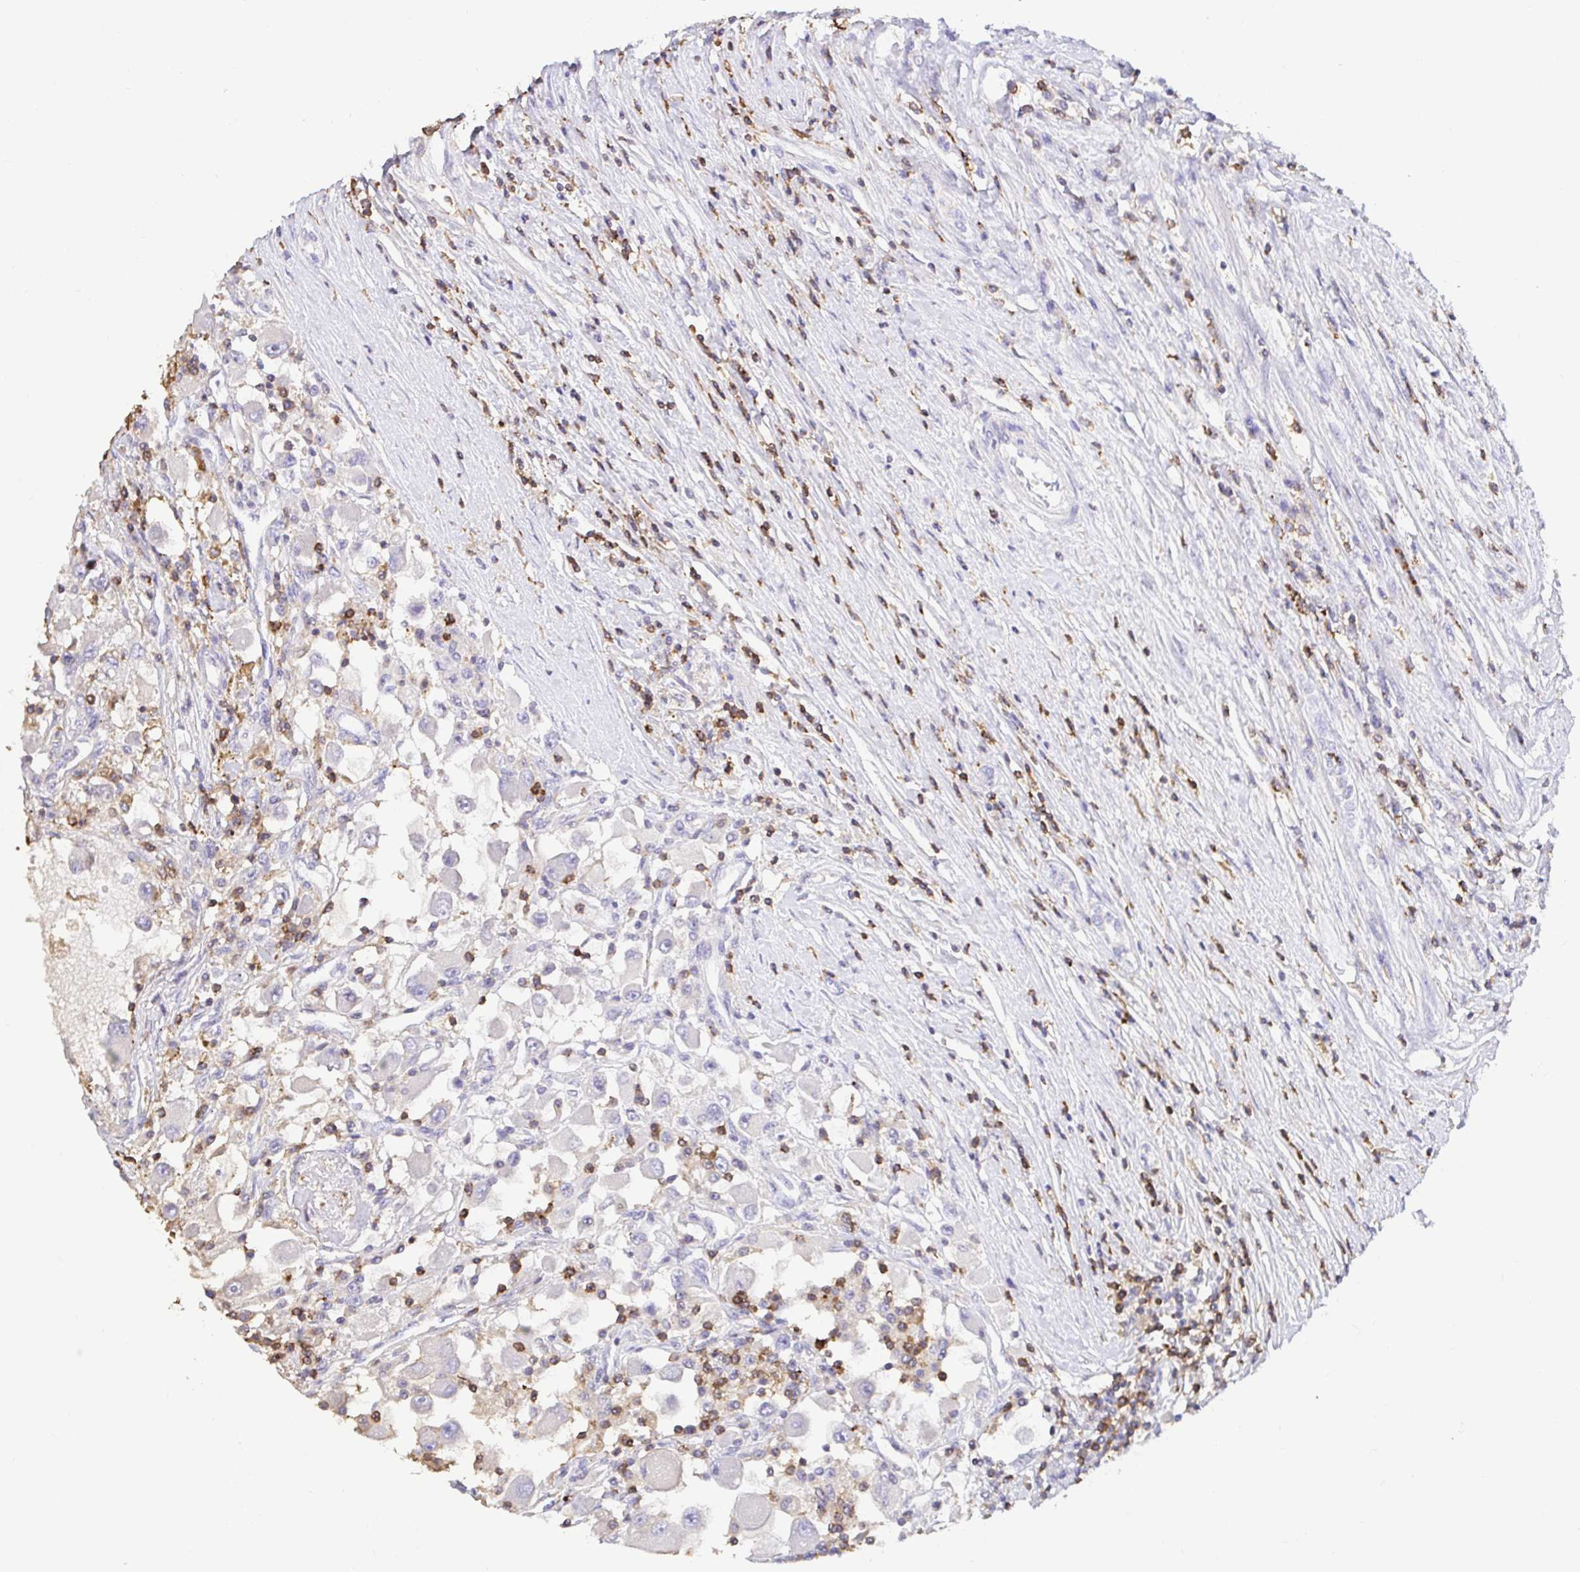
{"staining": {"intensity": "negative", "quantity": "none", "location": "none"}, "tissue": "renal cancer", "cell_type": "Tumor cells", "image_type": "cancer", "snomed": [{"axis": "morphology", "description": "Adenocarcinoma, NOS"}, {"axis": "topography", "description": "Kidney"}], "caption": "A histopathology image of renal cancer (adenocarcinoma) stained for a protein demonstrates no brown staining in tumor cells.", "gene": "SKAP1", "patient": {"sex": "female", "age": 67}}